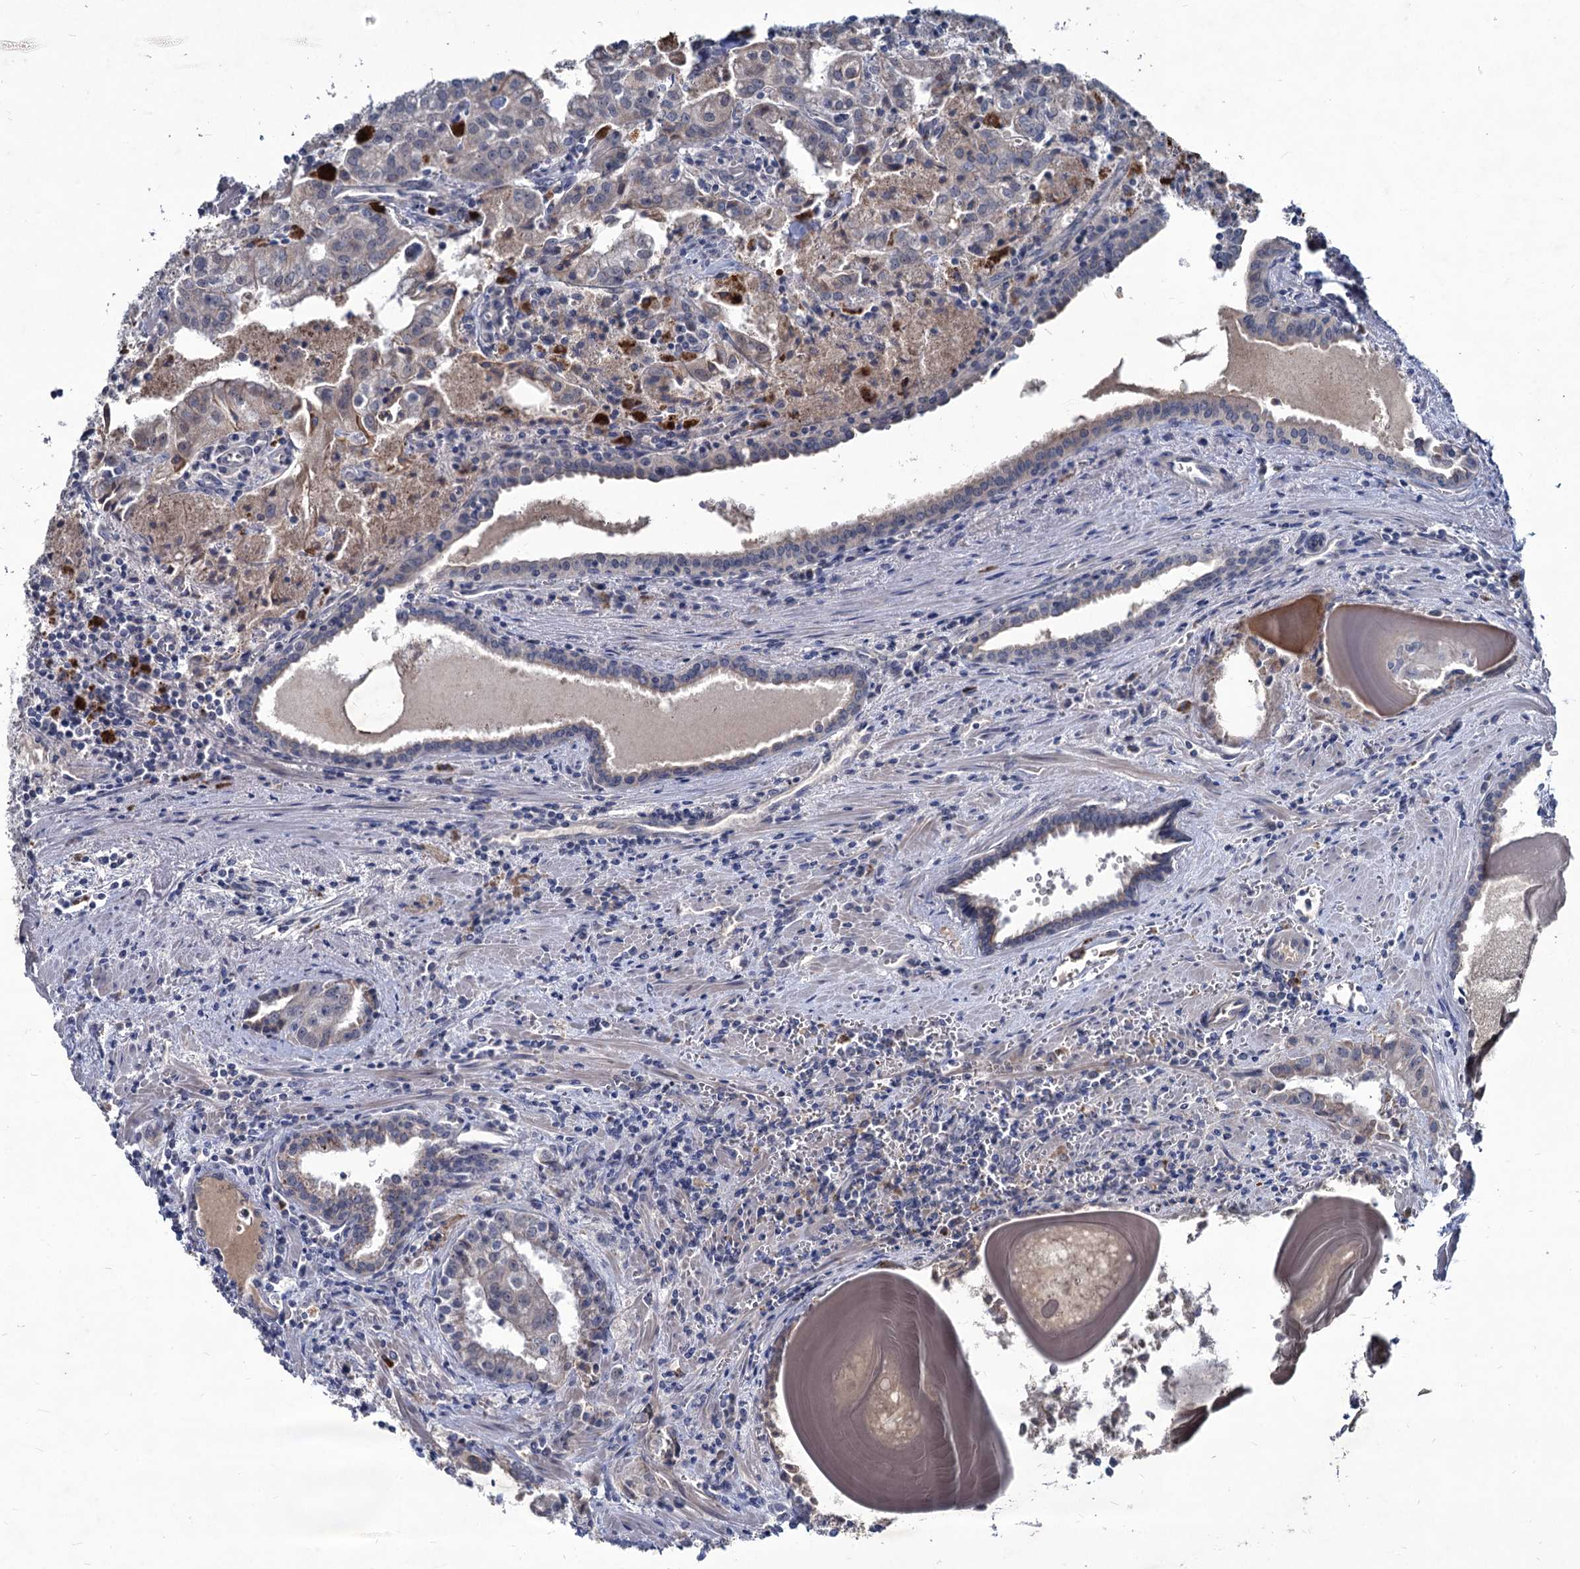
{"staining": {"intensity": "moderate", "quantity": "<25%", "location": "cytoplasmic/membranous"}, "tissue": "prostate cancer", "cell_type": "Tumor cells", "image_type": "cancer", "snomed": [{"axis": "morphology", "description": "Adenocarcinoma, High grade"}, {"axis": "topography", "description": "Prostate"}], "caption": "Immunohistochemistry (IHC) image of neoplastic tissue: high-grade adenocarcinoma (prostate) stained using IHC displays low levels of moderate protein expression localized specifically in the cytoplasmic/membranous of tumor cells, appearing as a cytoplasmic/membranous brown color.", "gene": "RNF6", "patient": {"sex": "male", "age": 68}}